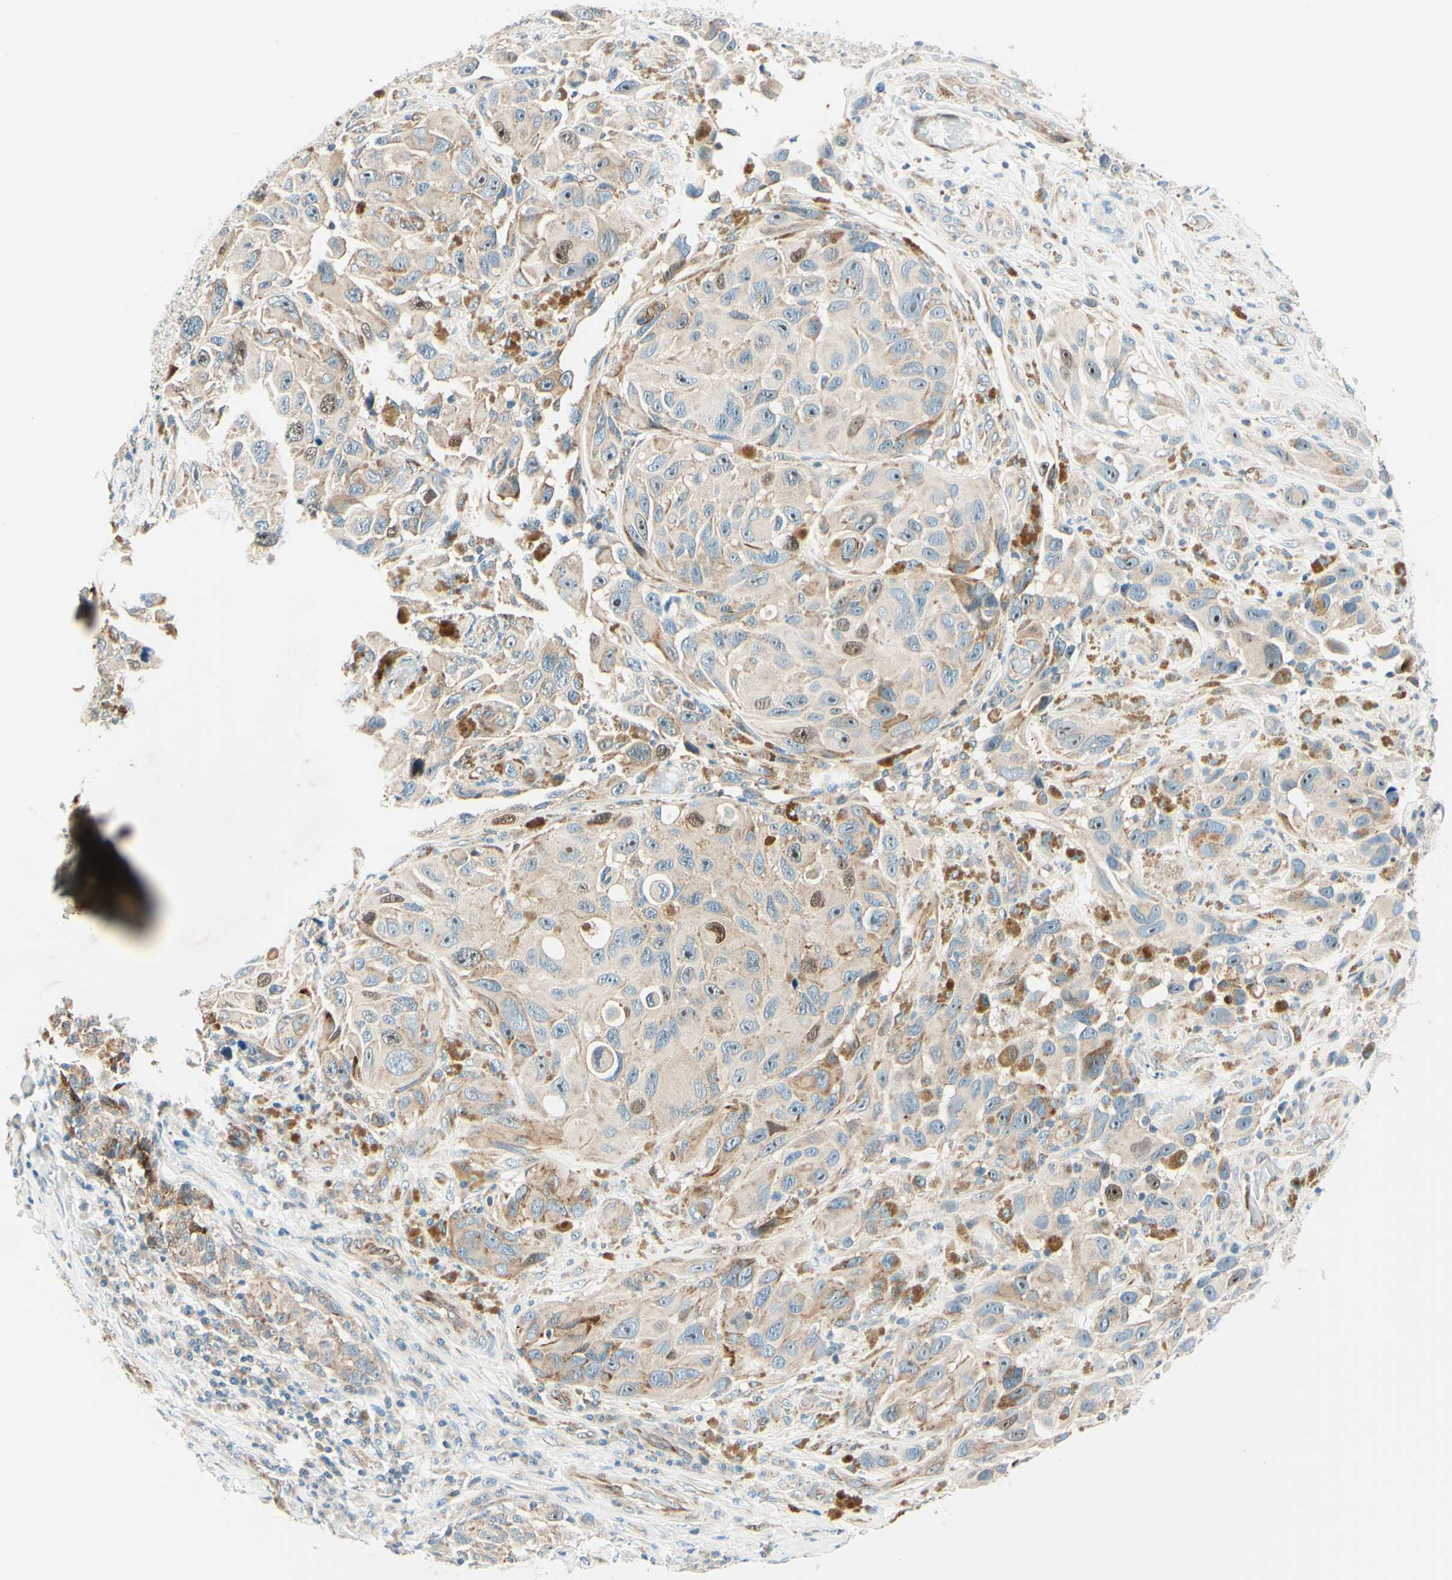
{"staining": {"intensity": "moderate", "quantity": "<25%", "location": "cytoplasmic/membranous,nuclear"}, "tissue": "melanoma", "cell_type": "Tumor cells", "image_type": "cancer", "snomed": [{"axis": "morphology", "description": "Malignant melanoma, NOS"}, {"axis": "topography", "description": "Skin"}], "caption": "Malignant melanoma was stained to show a protein in brown. There is low levels of moderate cytoplasmic/membranous and nuclear positivity in about <25% of tumor cells.", "gene": "TAOK2", "patient": {"sex": "female", "age": 73}}